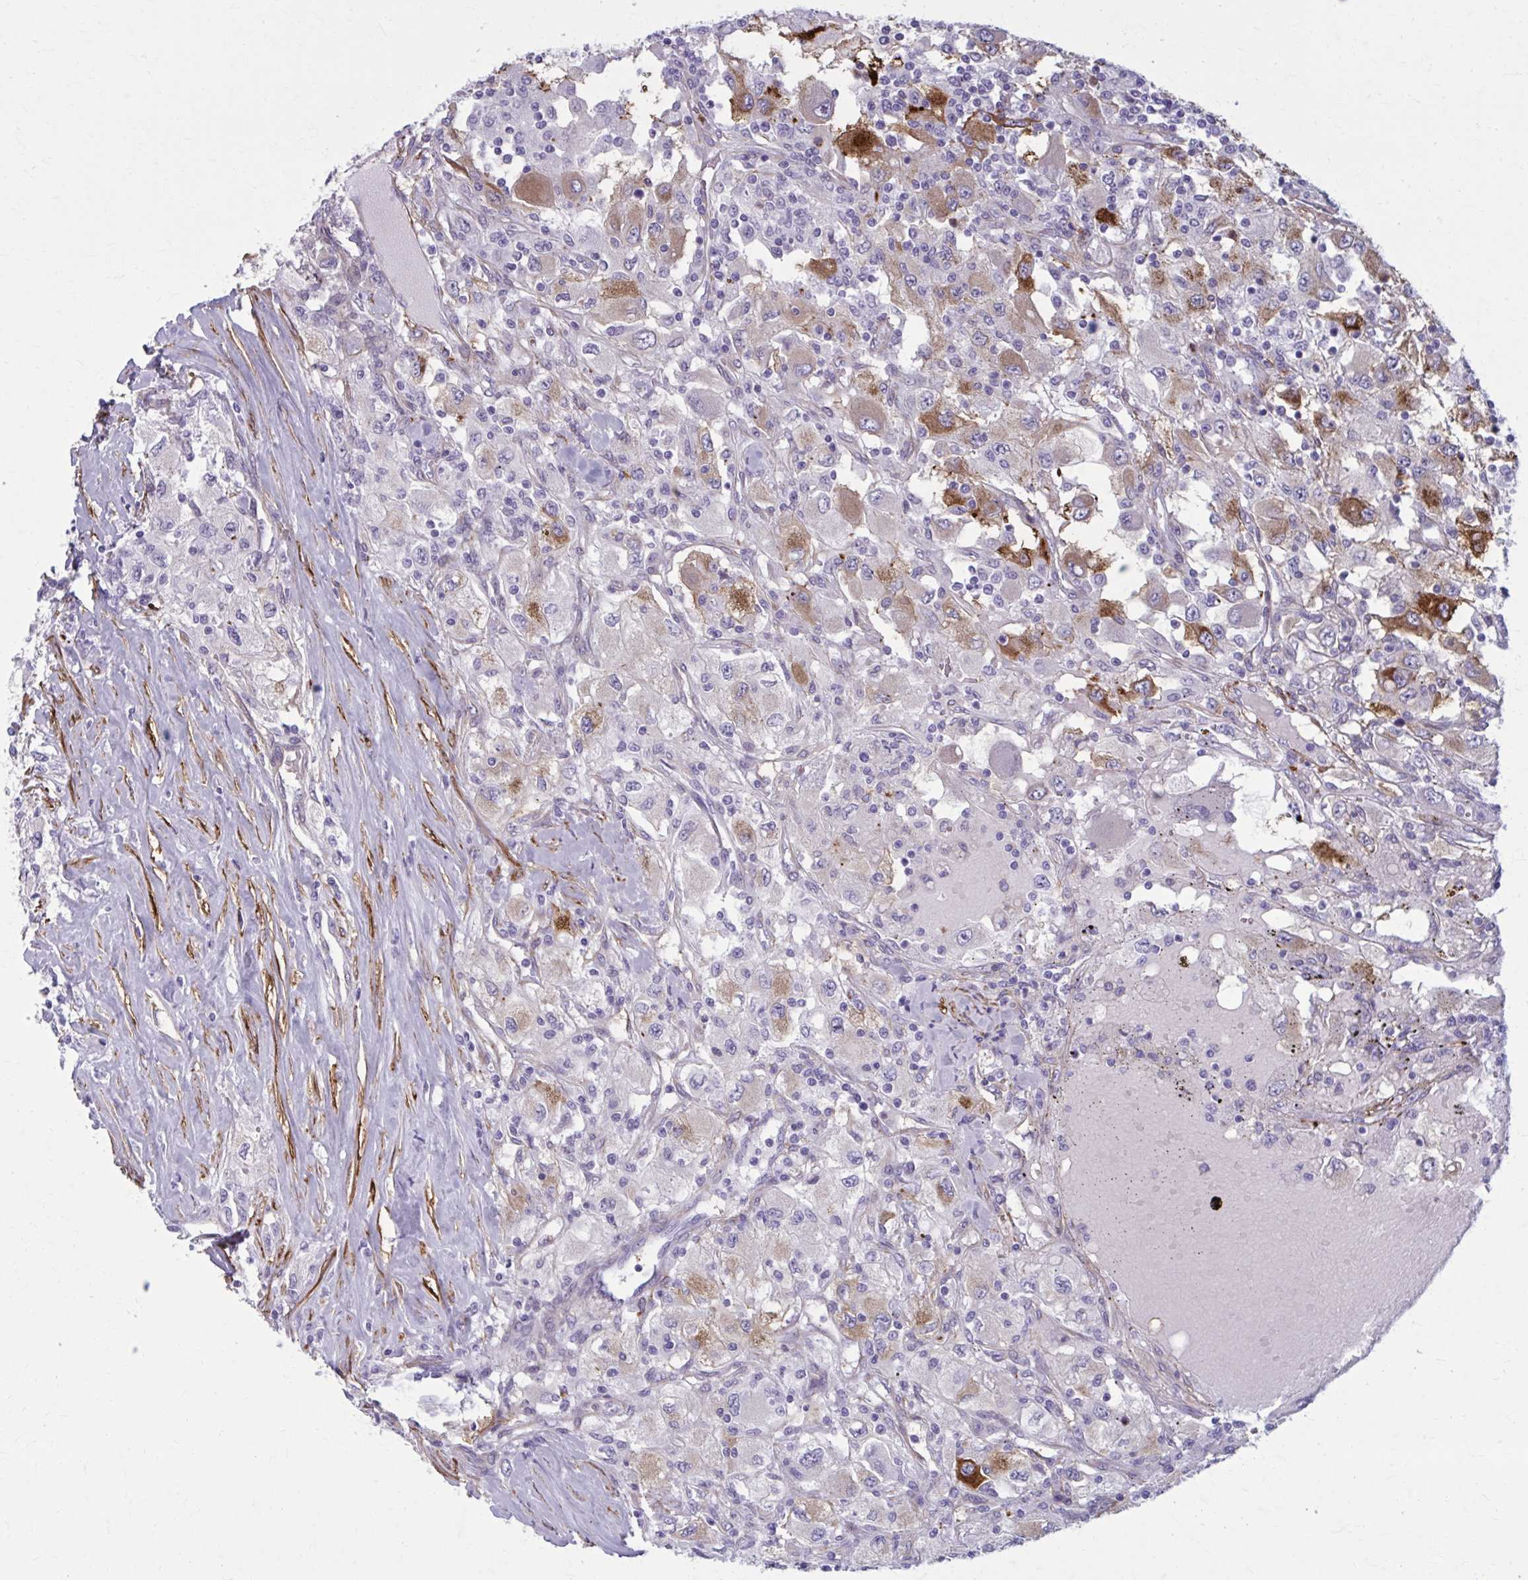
{"staining": {"intensity": "moderate", "quantity": "25%-75%", "location": "cytoplasmic/membranous"}, "tissue": "renal cancer", "cell_type": "Tumor cells", "image_type": "cancer", "snomed": [{"axis": "morphology", "description": "Adenocarcinoma, NOS"}, {"axis": "topography", "description": "Kidney"}], "caption": "Renal adenocarcinoma stained for a protein shows moderate cytoplasmic/membranous positivity in tumor cells.", "gene": "AKAP12", "patient": {"sex": "female", "age": 67}}